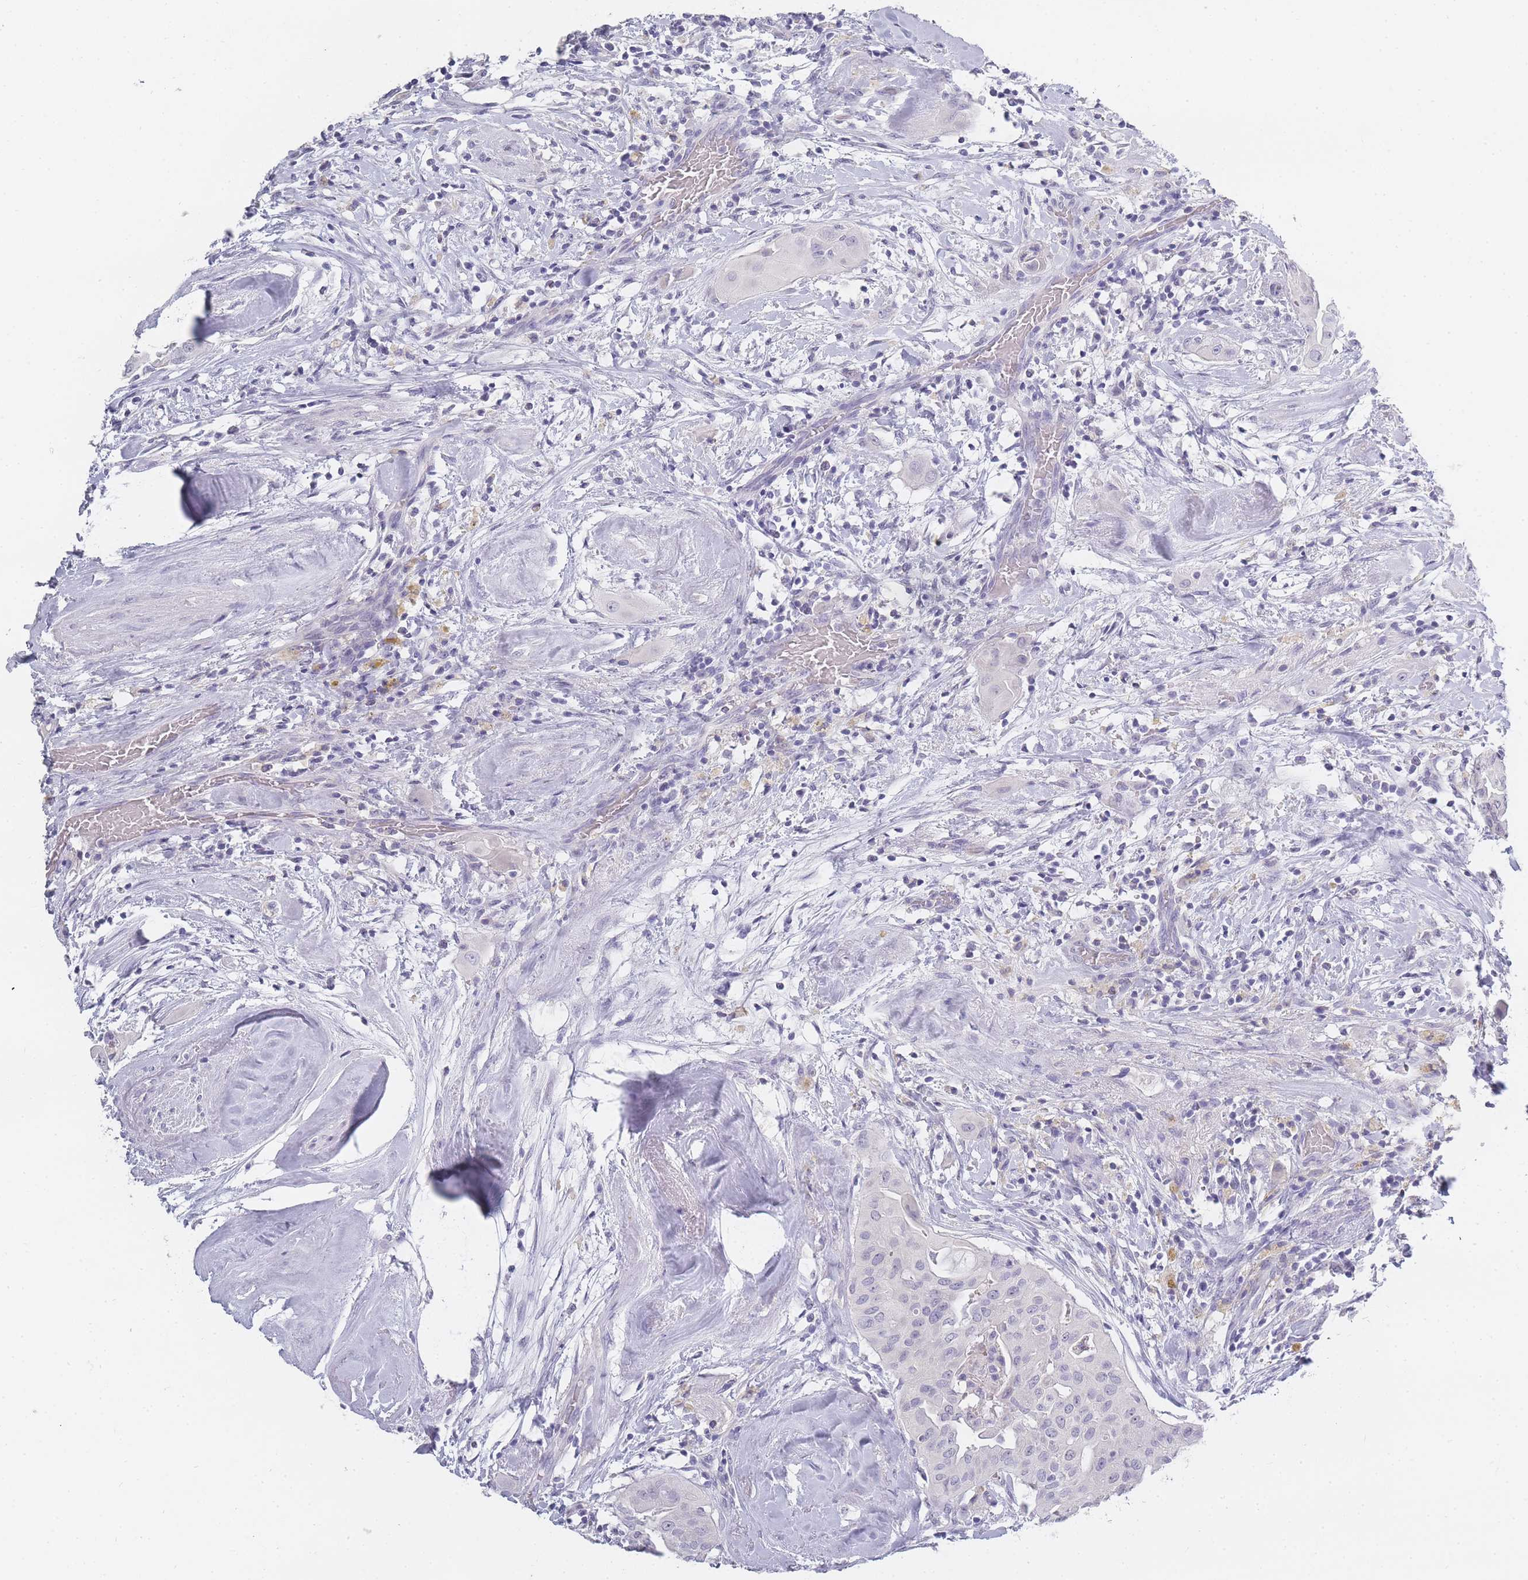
{"staining": {"intensity": "negative", "quantity": "none", "location": "none"}, "tissue": "thyroid cancer", "cell_type": "Tumor cells", "image_type": "cancer", "snomed": [{"axis": "morphology", "description": "Papillary adenocarcinoma, NOS"}, {"axis": "topography", "description": "Thyroid gland"}], "caption": "Protein analysis of papillary adenocarcinoma (thyroid) exhibits no significant expression in tumor cells.", "gene": "INS", "patient": {"sex": "female", "age": 59}}